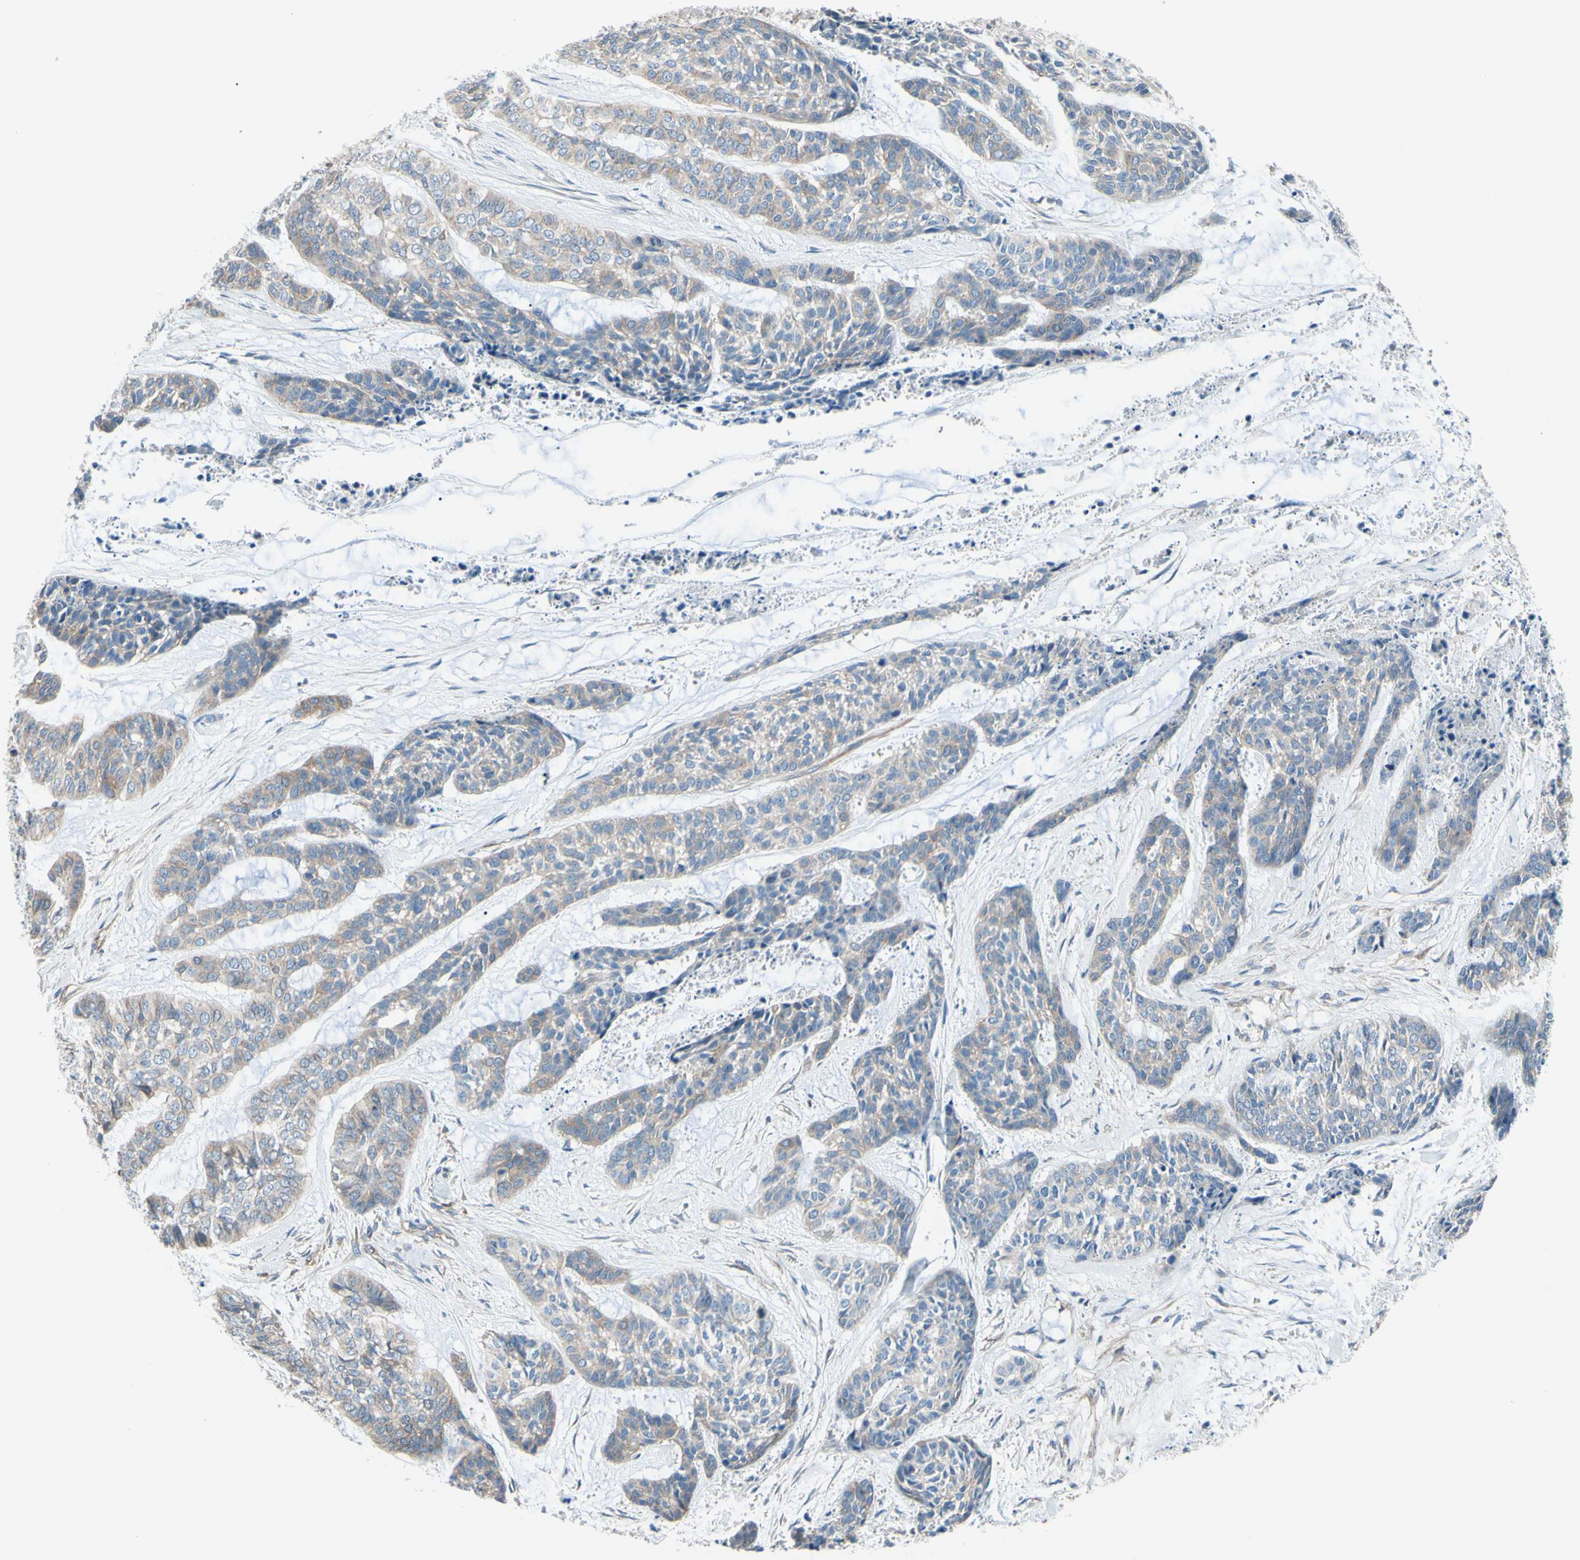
{"staining": {"intensity": "weak", "quantity": ">75%", "location": "cytoplasmic/membranous"}, "tissue": "skin cancer", "cell_type": "Tumor cells", "image_type": "cancer", "snomed": [{"axis": "morphology", "description": "Basal cell carcinoma"}, {"axis": "topography", "description": "Skin"}], "caption": "A brown stain shows weak cytoplasmic/membranous expression of a protein in human skin cancer tumor cells. (Stains: DAB in brown, nuclei in blue, Microscopy: brightfield microscopy at high magnification).", "gene": "ADD1", "patient": {"sex": "female", "age": 64}}